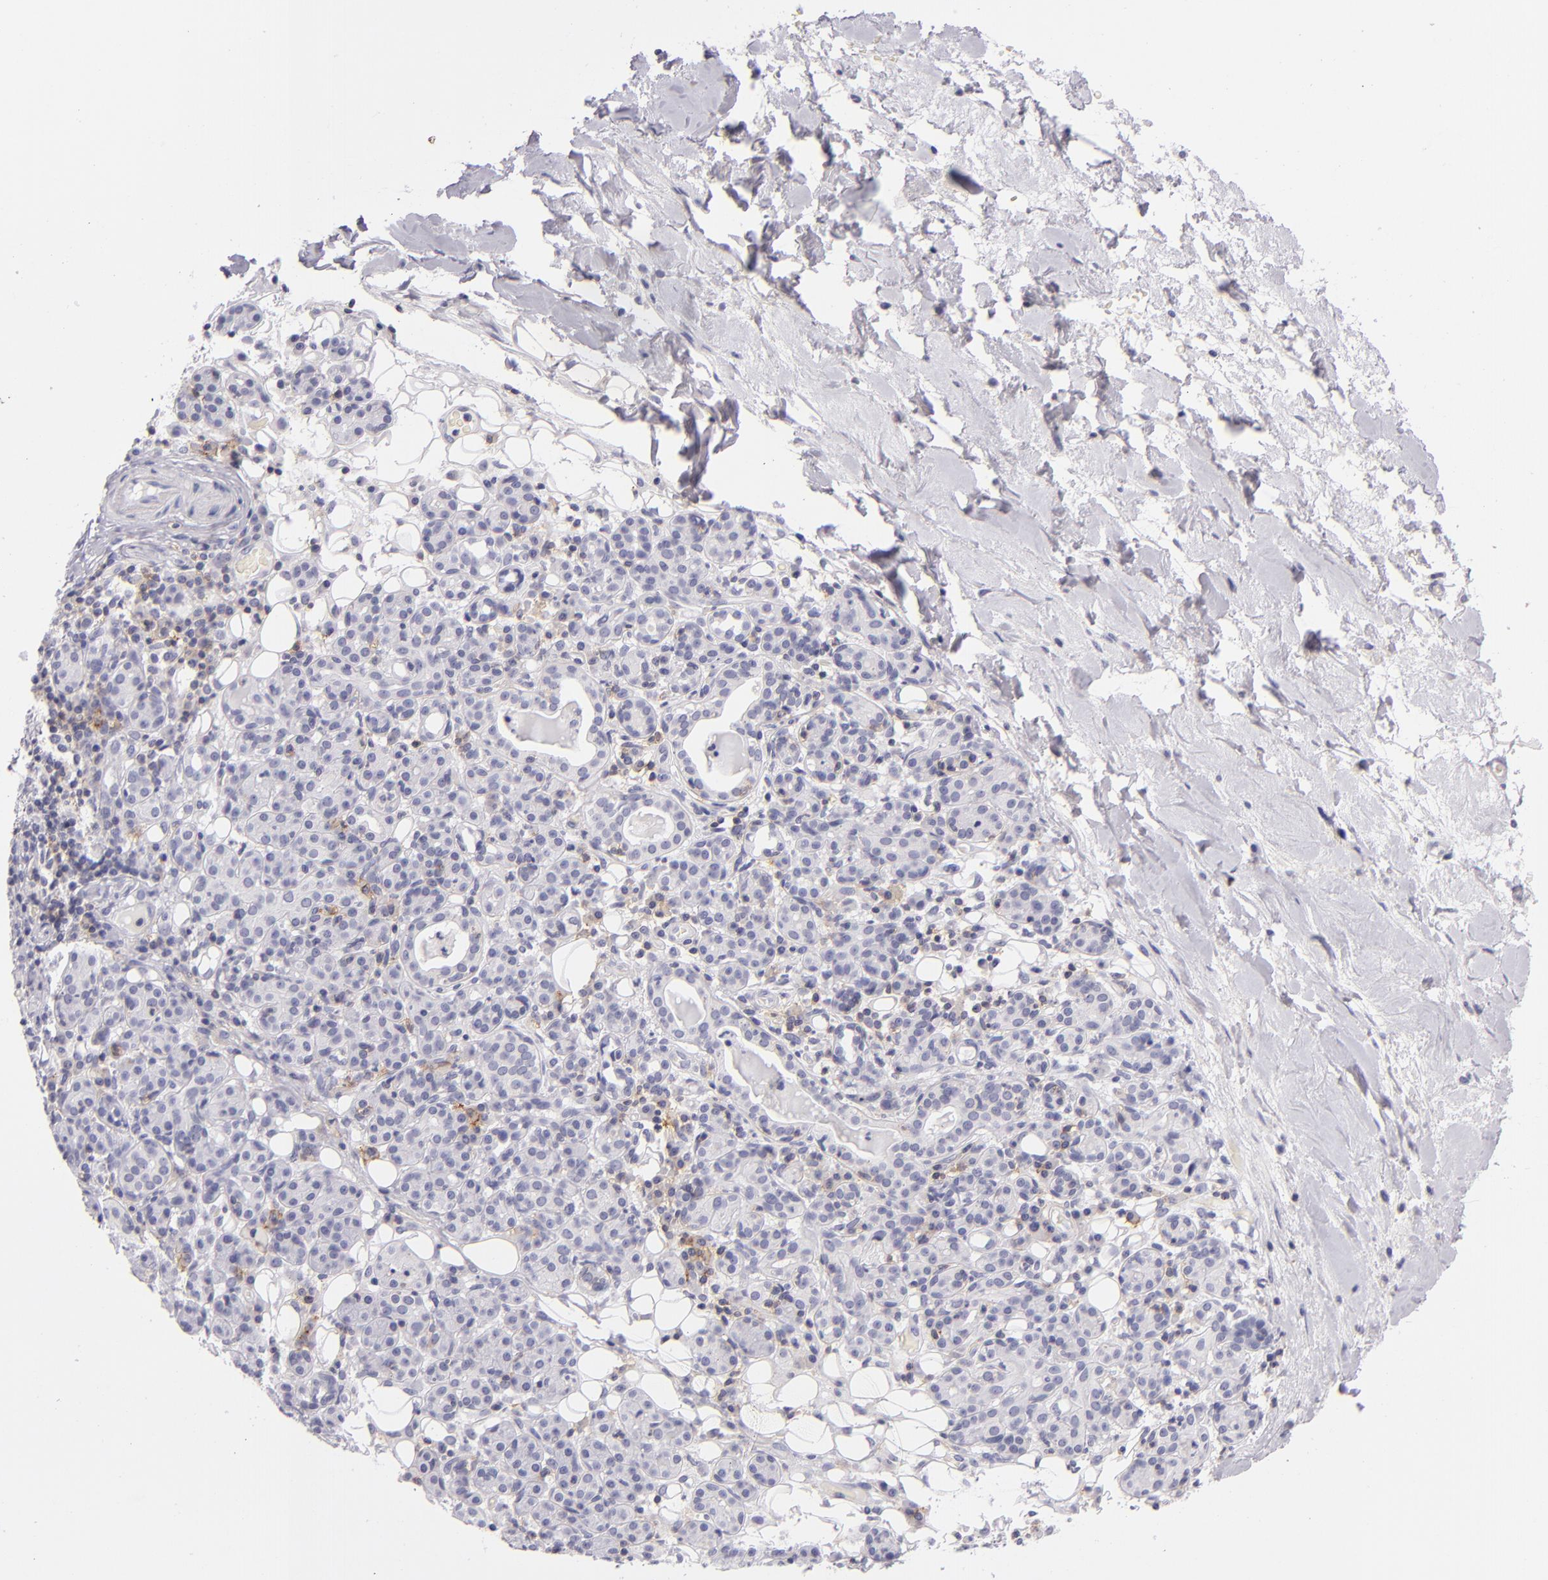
{"staining": {"intensity": "negative", "quantity": "none", "location": "none"}, "tissue": "skin cancer", "cell_type": "Tumor cells", "image_type": "cancer", "snomed": [{"axis": "morphology", "description": "Squamous cell carcinoma, NOS"}, {"axis": "topography", "description": "Skin"}], "caption": "This is a image of immunohistochemistry (IHC) staining of skin cancer, which shows no expression in tumor cells.", "gene": "CD48", "patient": {"sex": "male", "age": 84}}